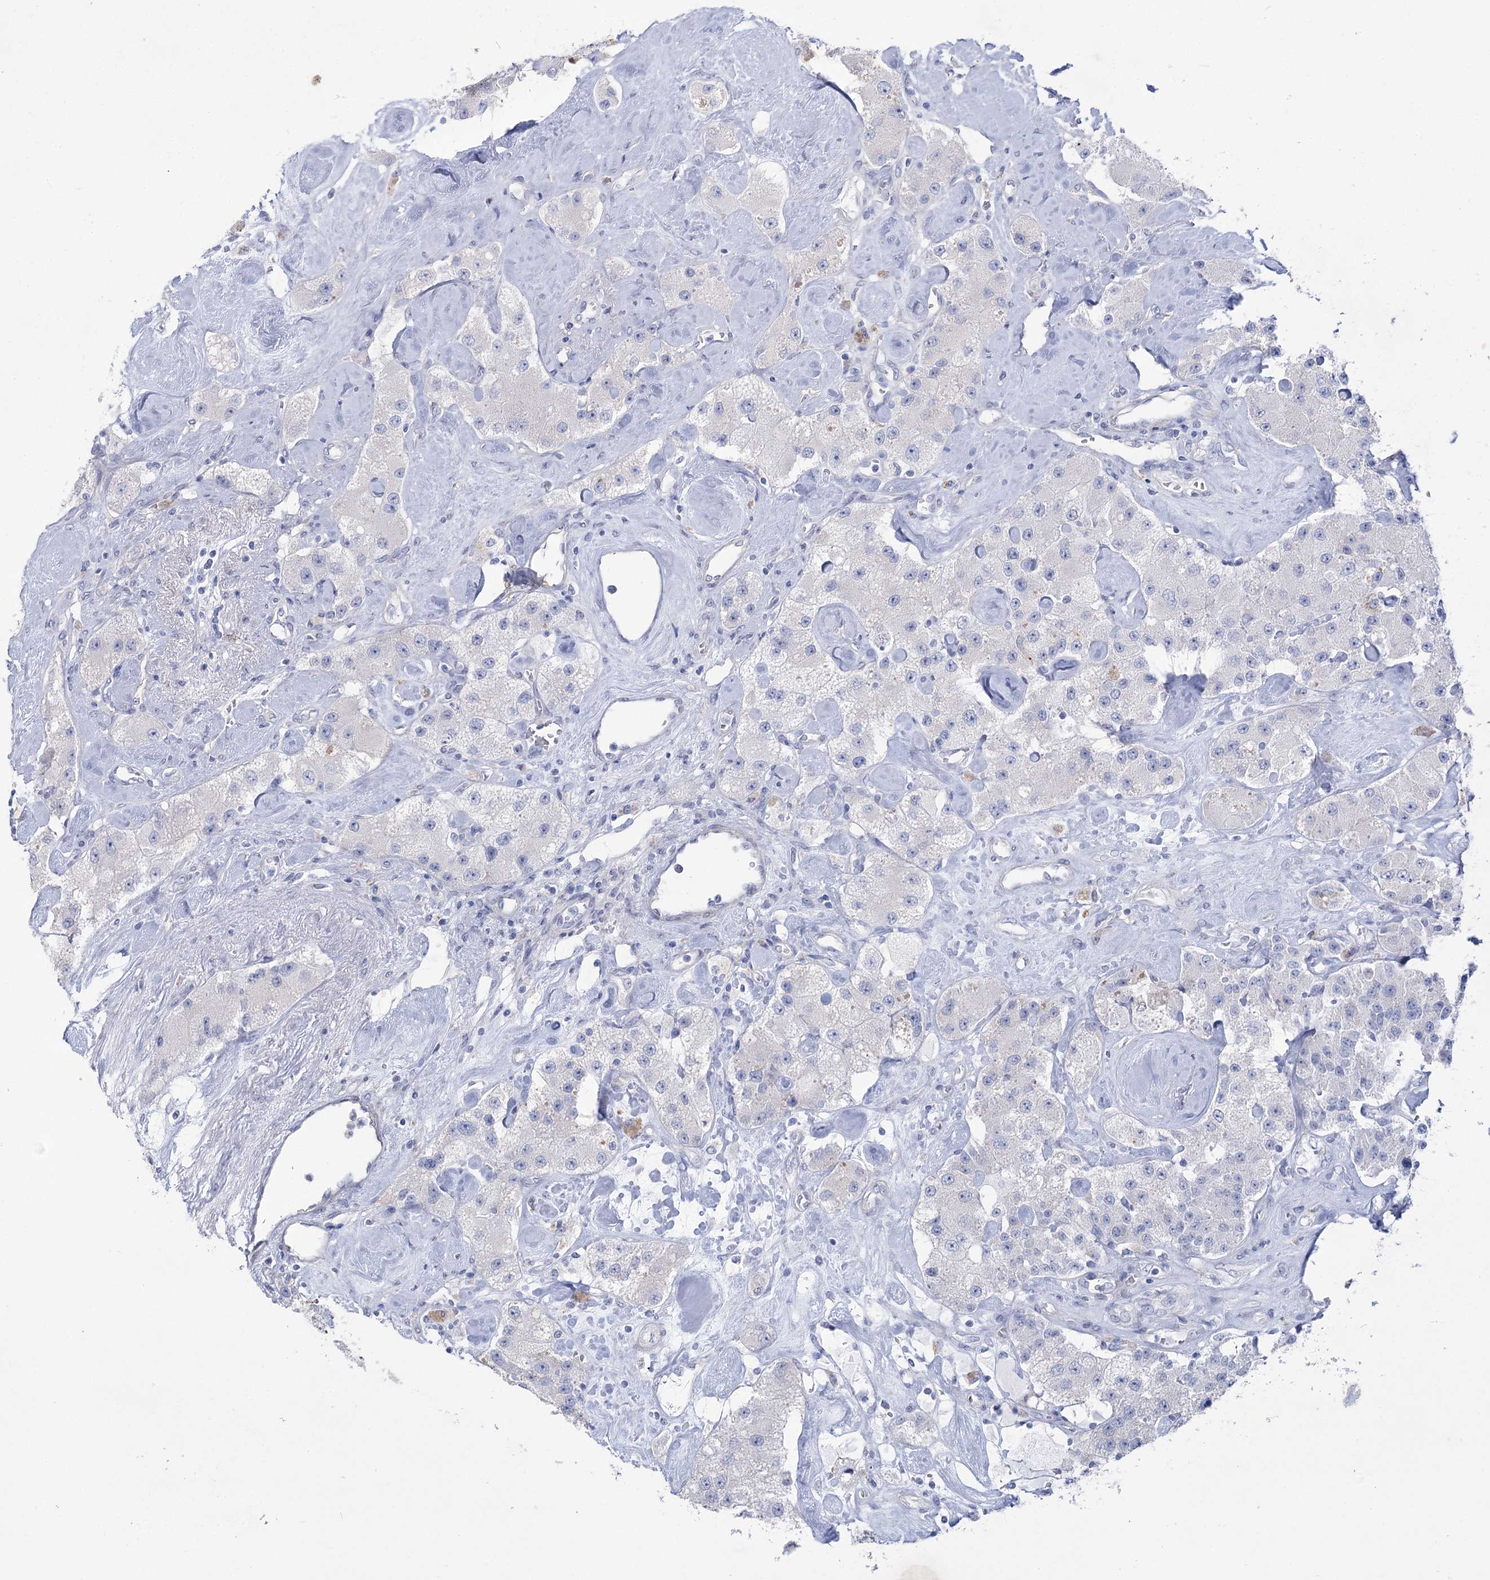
{"staining": {"intensity": "negative", "quantity": "none", "location": "none"}, "tissue": "carcinoid", "cell_type": "Tumor cells", "image_type": "cancer", "snomed": [{"axis": "morphology", "description": "Carcinoid, malignant, NOS"}, {"axis": "topography", "description": "Pancreas"}], "caption": "Tumor cells show no significant protein staining in carcinoid (malignant). (Brightfield microscopy of DAB immunohistochemistry (IHC) at high magnification).", "gene": "CCDC88A", "patient": {"sex": "male", "age": 41}}